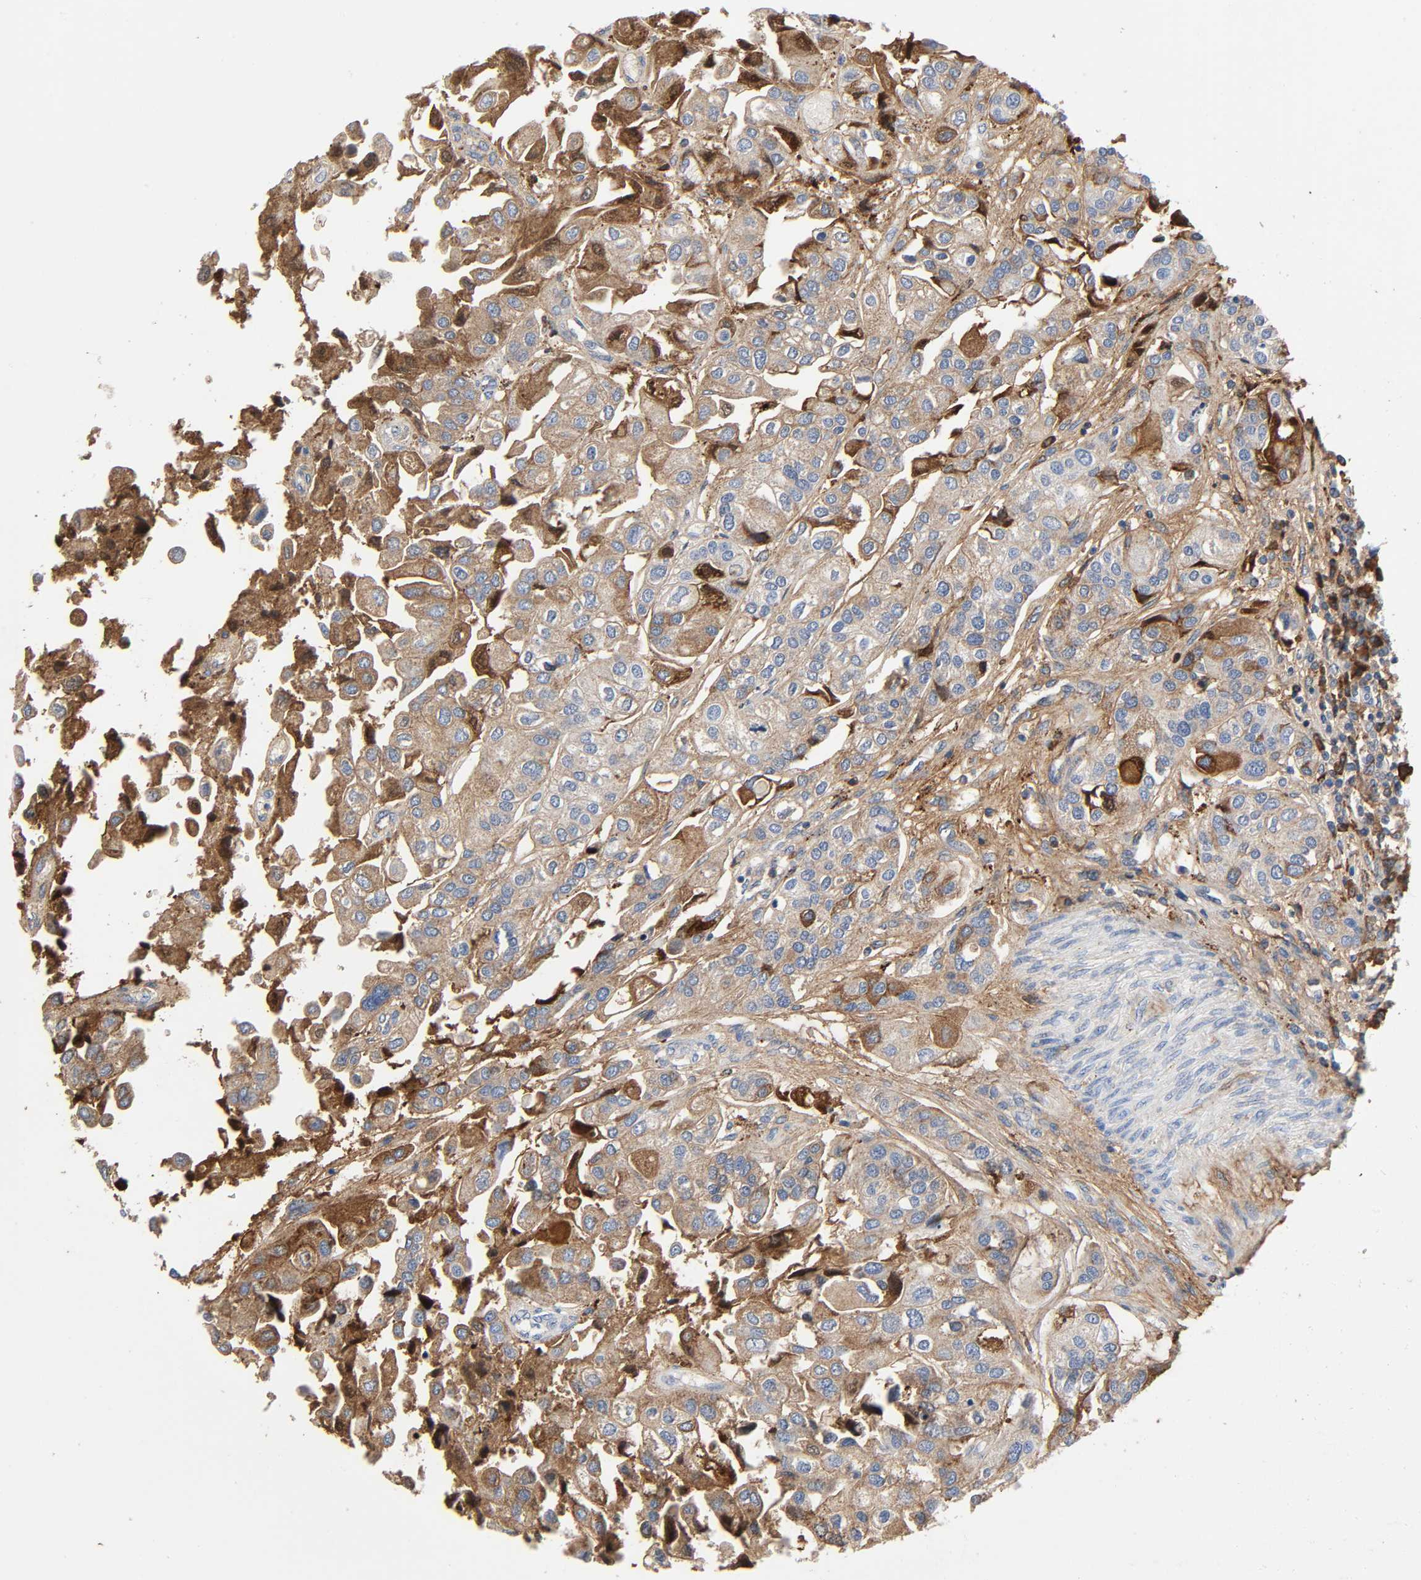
{"staining": {"intensity": "moderate", "quantity": "25%-75%", "location": "cytoplasmic/membranous"}, "tissue": "urothelial cancer", "cell_type": "Tumor cells", "image_type": "cancer", "snomed": [{"axis": "morphology", "description": "Urothelial carcinoma, High grade"}, {"axis": "topography", "description": "Urinary bladder"}], "caption": "Tumor cells display medium levels of moderate cytoplasmic/membranous positivity in approximately 25%-75% of cells in human urothelial cancer.", "gene": "C3", "patient": {"sex": "female", "age": 64}}